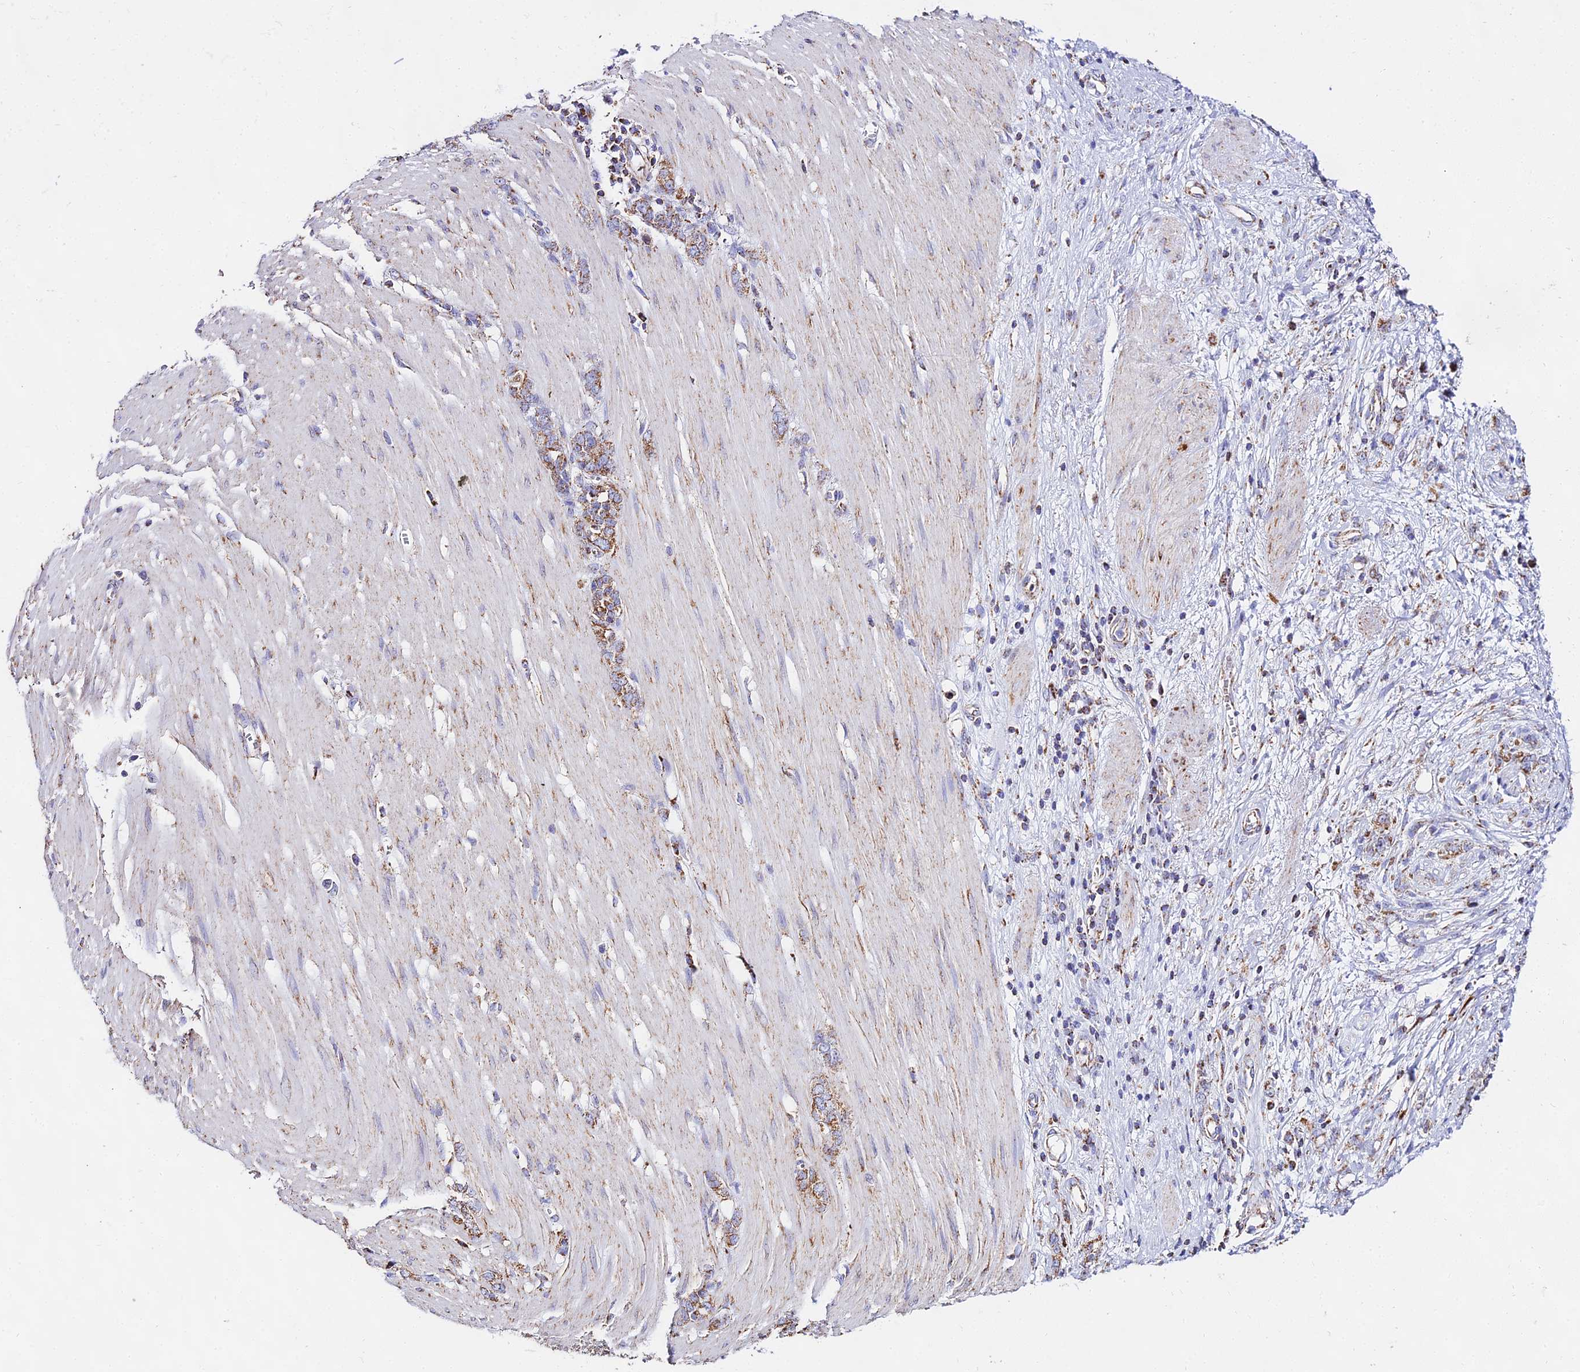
{"staining": {"intensity": "moderate", "quantity": ">75%", "location": "cytoplasmic/membranous"}, "tissue": "stomach cancer", "cell_type": "Tumor cells", "image_type": "cancer", "snomed": [{"axis": "morphology", "description": "Adenocarcinoma, NOS"}, {"axis": "topography", "description": "Stomach"}], "caption": "Moderate cytoplasmic/membranous protein positivity is seen in approximately >75% of tumor cells in stomach cancer (adenocarcinoma).", "gene": "ATP5PD", "patient": {"sex": "female", "age": 76}}